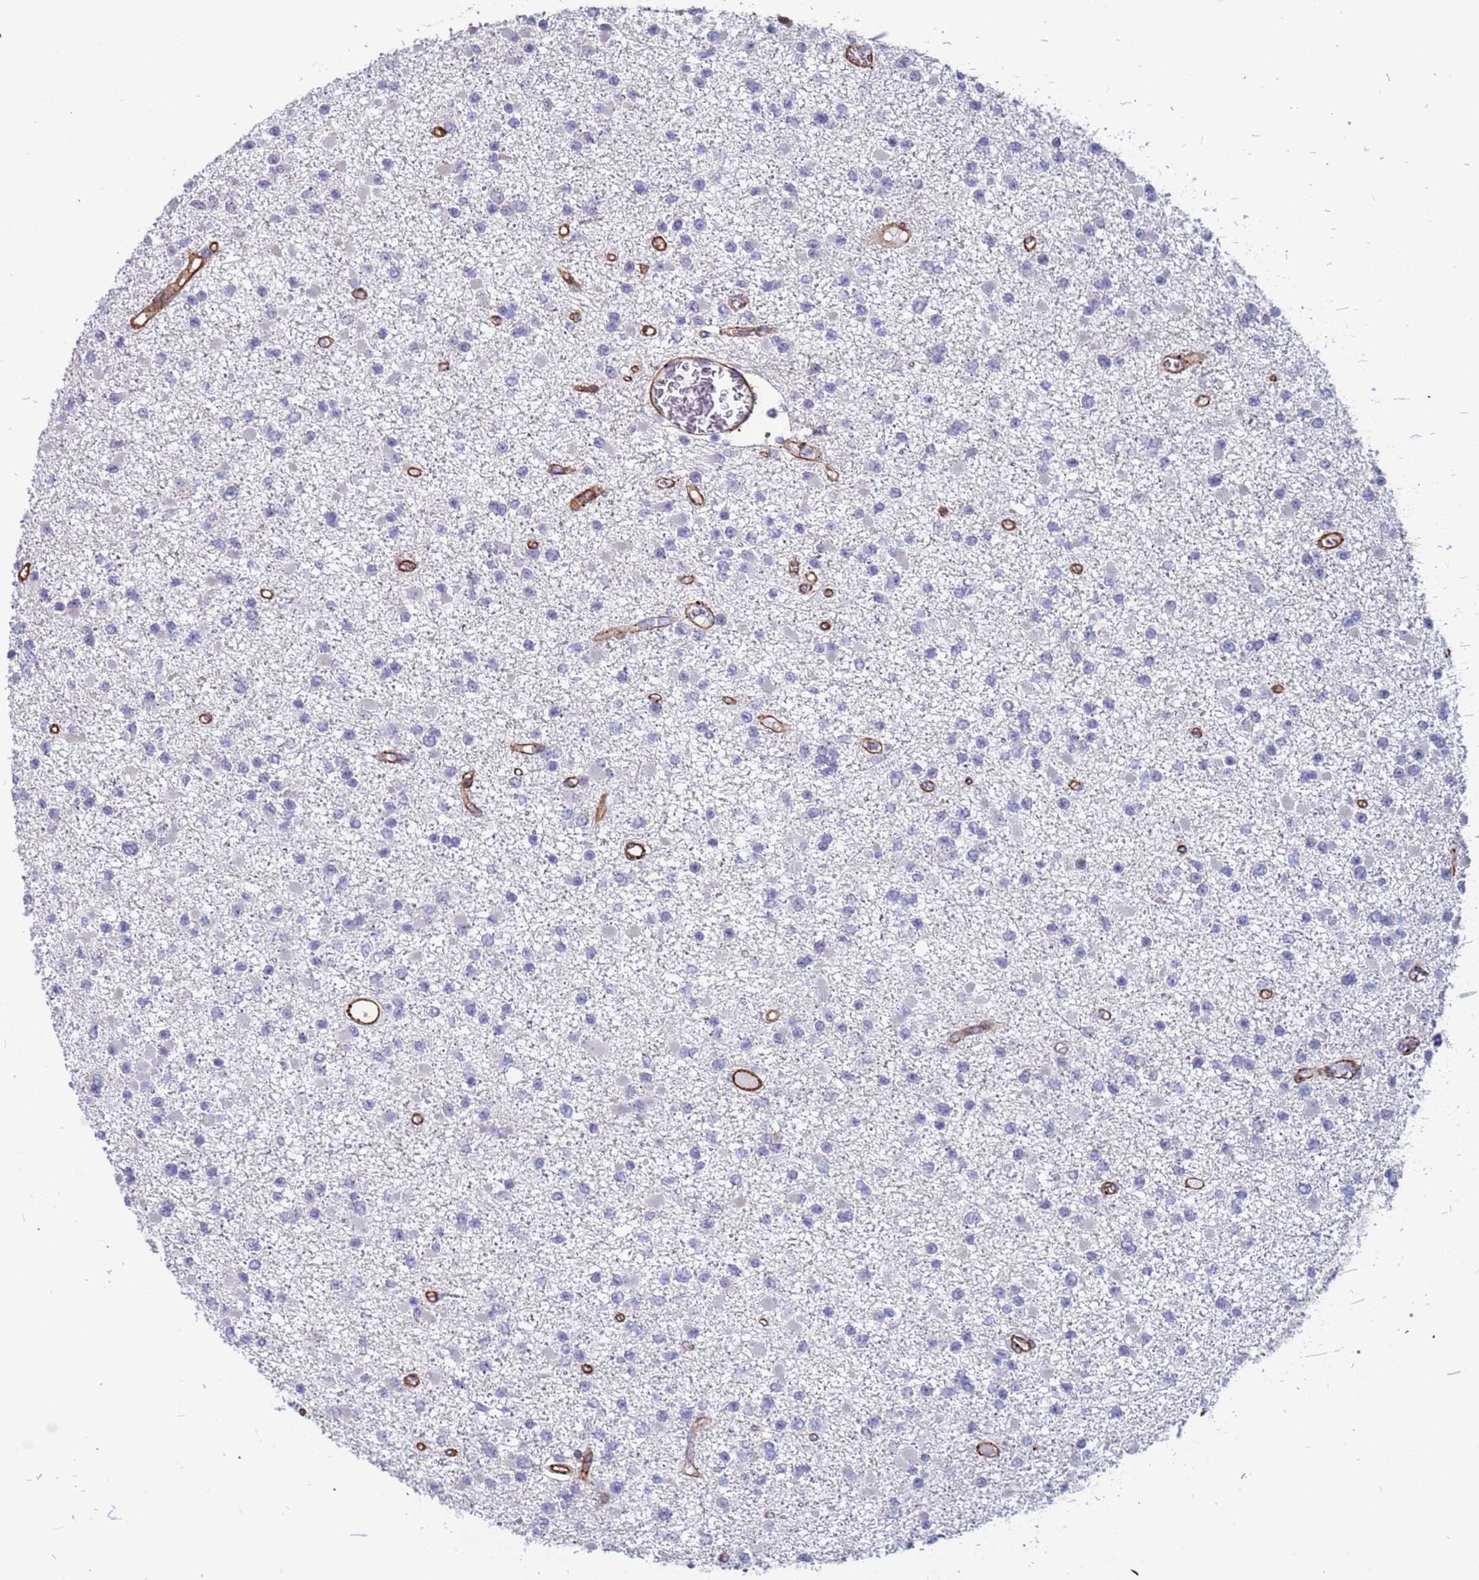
{"staining": {"intensity": "negative", "quantity": "none", "location": "none"}, "tissue": "glioma", "cell_type": "Tumor cells", "image_type": "cancer", "snomed": [{"axis": "morphology", "description": "Glioma, malignant, Low grade"}, {"axis": "topography", "description": "Brain"}], "caption": "A histopathology image of glioma stained for a protein exhibits no brown staining in tumor cells.", "gene": "EHD2", "patient": {"sex": "female", "age": 22}}